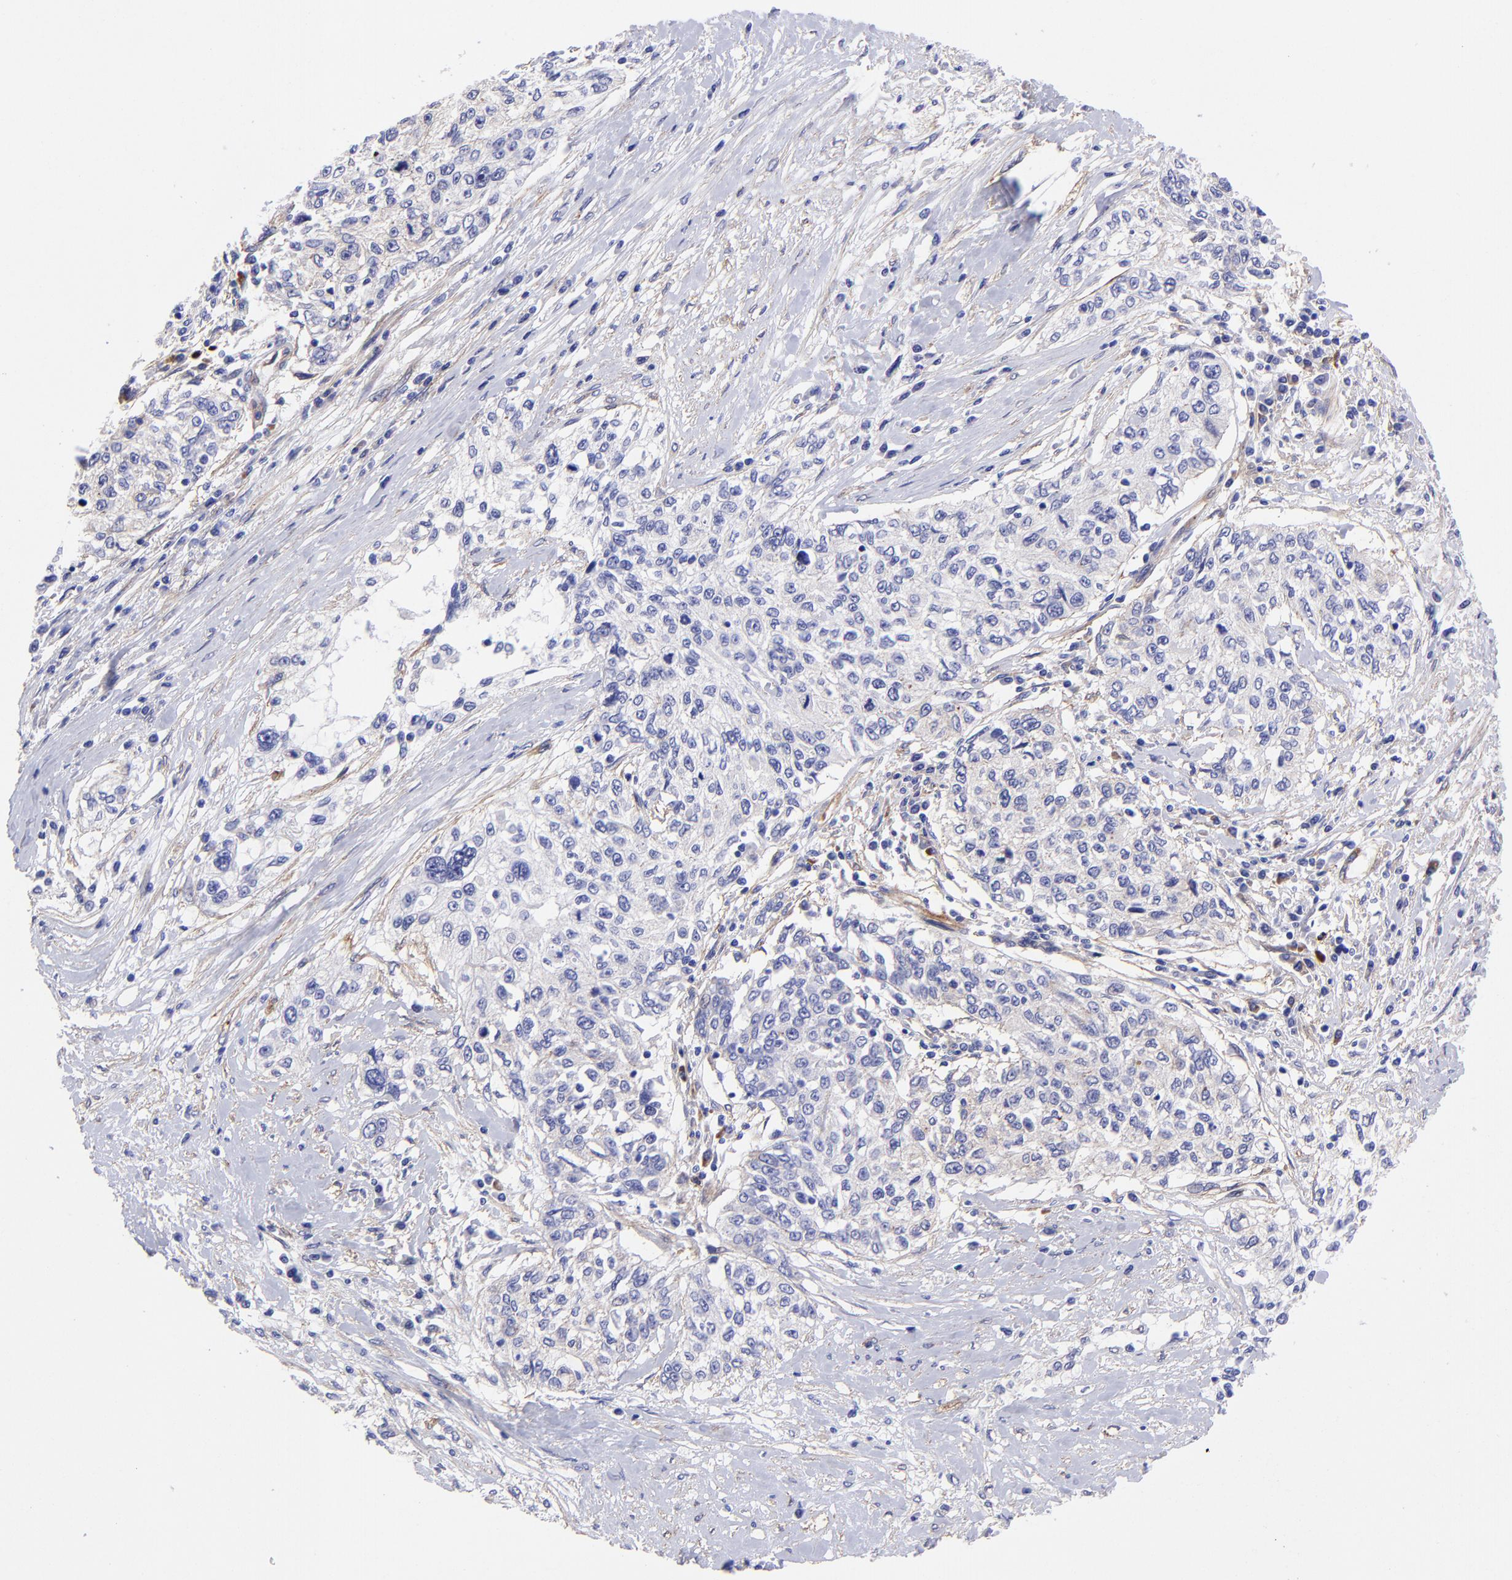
{"staining": {"intensity": "weak", "quantity": "<25%", "location": "cytoplasmic/membranous"}, "tissue": "cervical cancer", "cell_type": "Tumor cells", "image_type": "cancer", "snomed": [{"axis": "morphology", "description": "Squamous cell carcinoma, NOS"}, {"axis": "topography", "description": "Cervix"}], "caption": "Cervical cancer stained for a protein using immunohistochemistry reveals no staining tumor cells.", "gene": "PPFIBP1", "patient": {"sex": "female", "age": 57}}